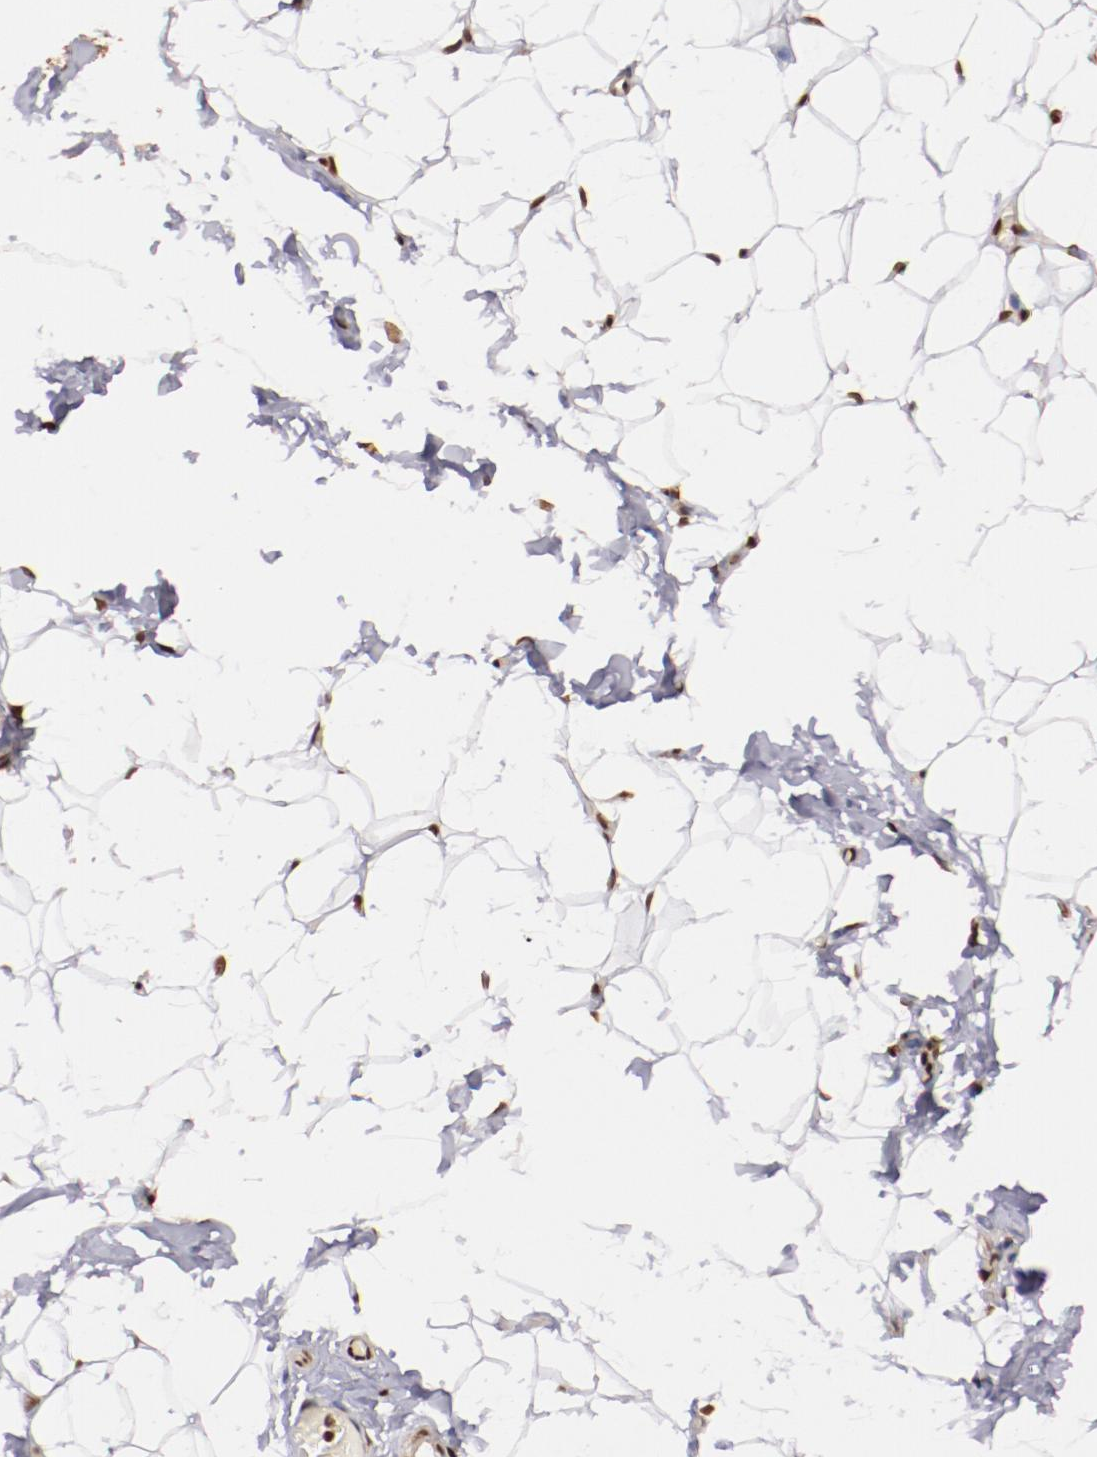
{"staining": {"intensity": "strong", "quantity": ">75%", "location": "nuclear"}, "tissue": "adipose tissue", "cell_type": "Adipocytes", "image_type": "normal", "snomed": [{"axis": "morphology", "description": "Normal tissue, NOS"}, {"axis": "topography", "description": "Soft tissue"}], "caption": "Immunohistochemistry image of normal adipose tissue: human adipose tissue stained using IHC exhibits high levels of strong protein expression localized specifically in the nuclear of adipocytes, appearing as a nuclear brown color.", "gene": "STAG2", "patient": {"sex": "male", "age": 26}}